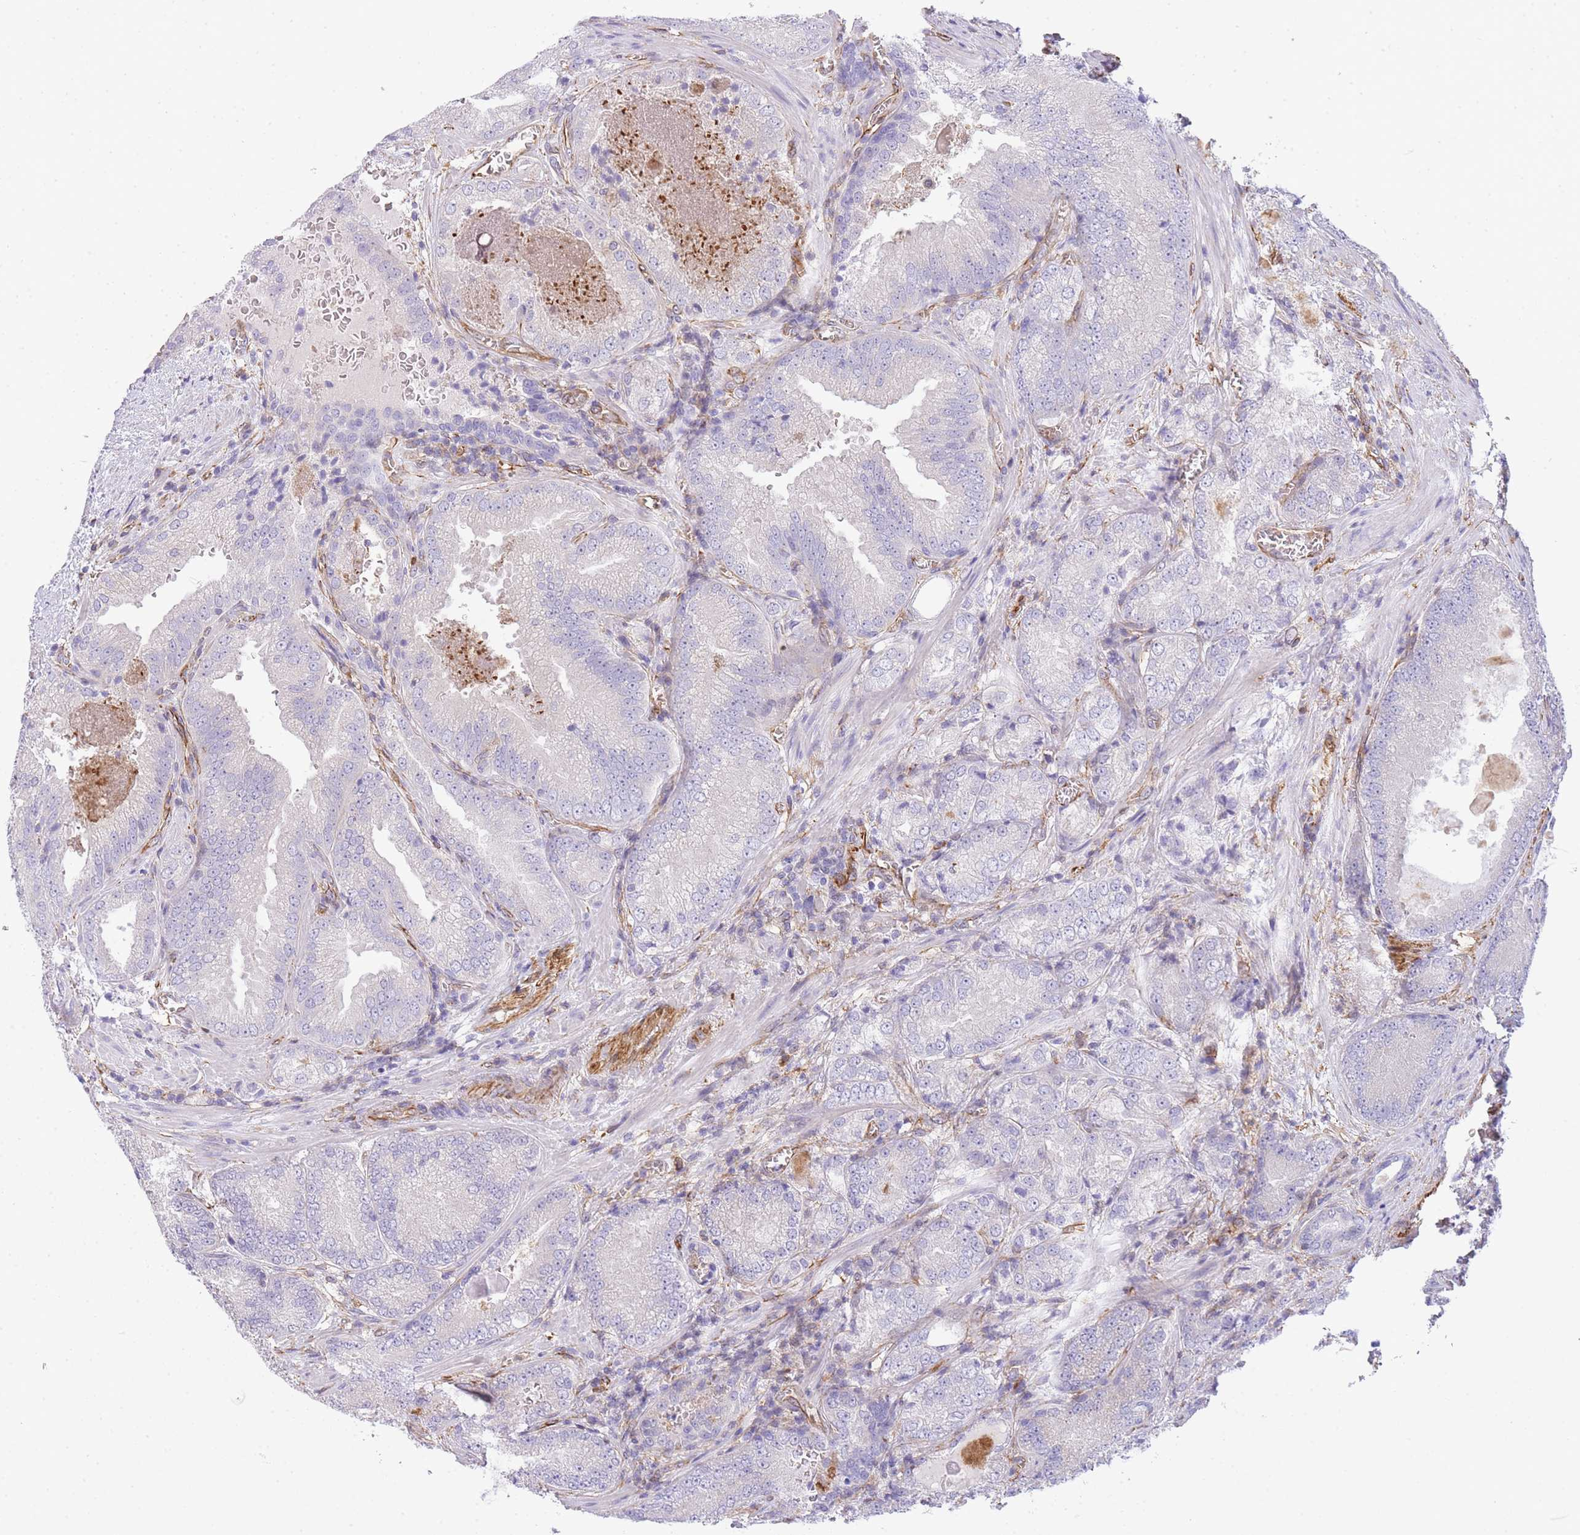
{"staining": {"intensity": "negative", "quantity": "none", "location": "none"}, "tissue": "prostate cancer", "cell_type": "Tumor cells", "image_type": "cancer", "snomed": [{"axis": "morphology", "description": "Adenocarcinoma, High grade"}, {"axis": "topography", "description": "Prostate"}], "caption": "A histopathology image of prostate cancer (high-grade adenocarcinoma) stained for a protein reveals no brown staining in tumor cells.", "gene": "ECPAS", "patient": {"sex": "male", "age": 63}}